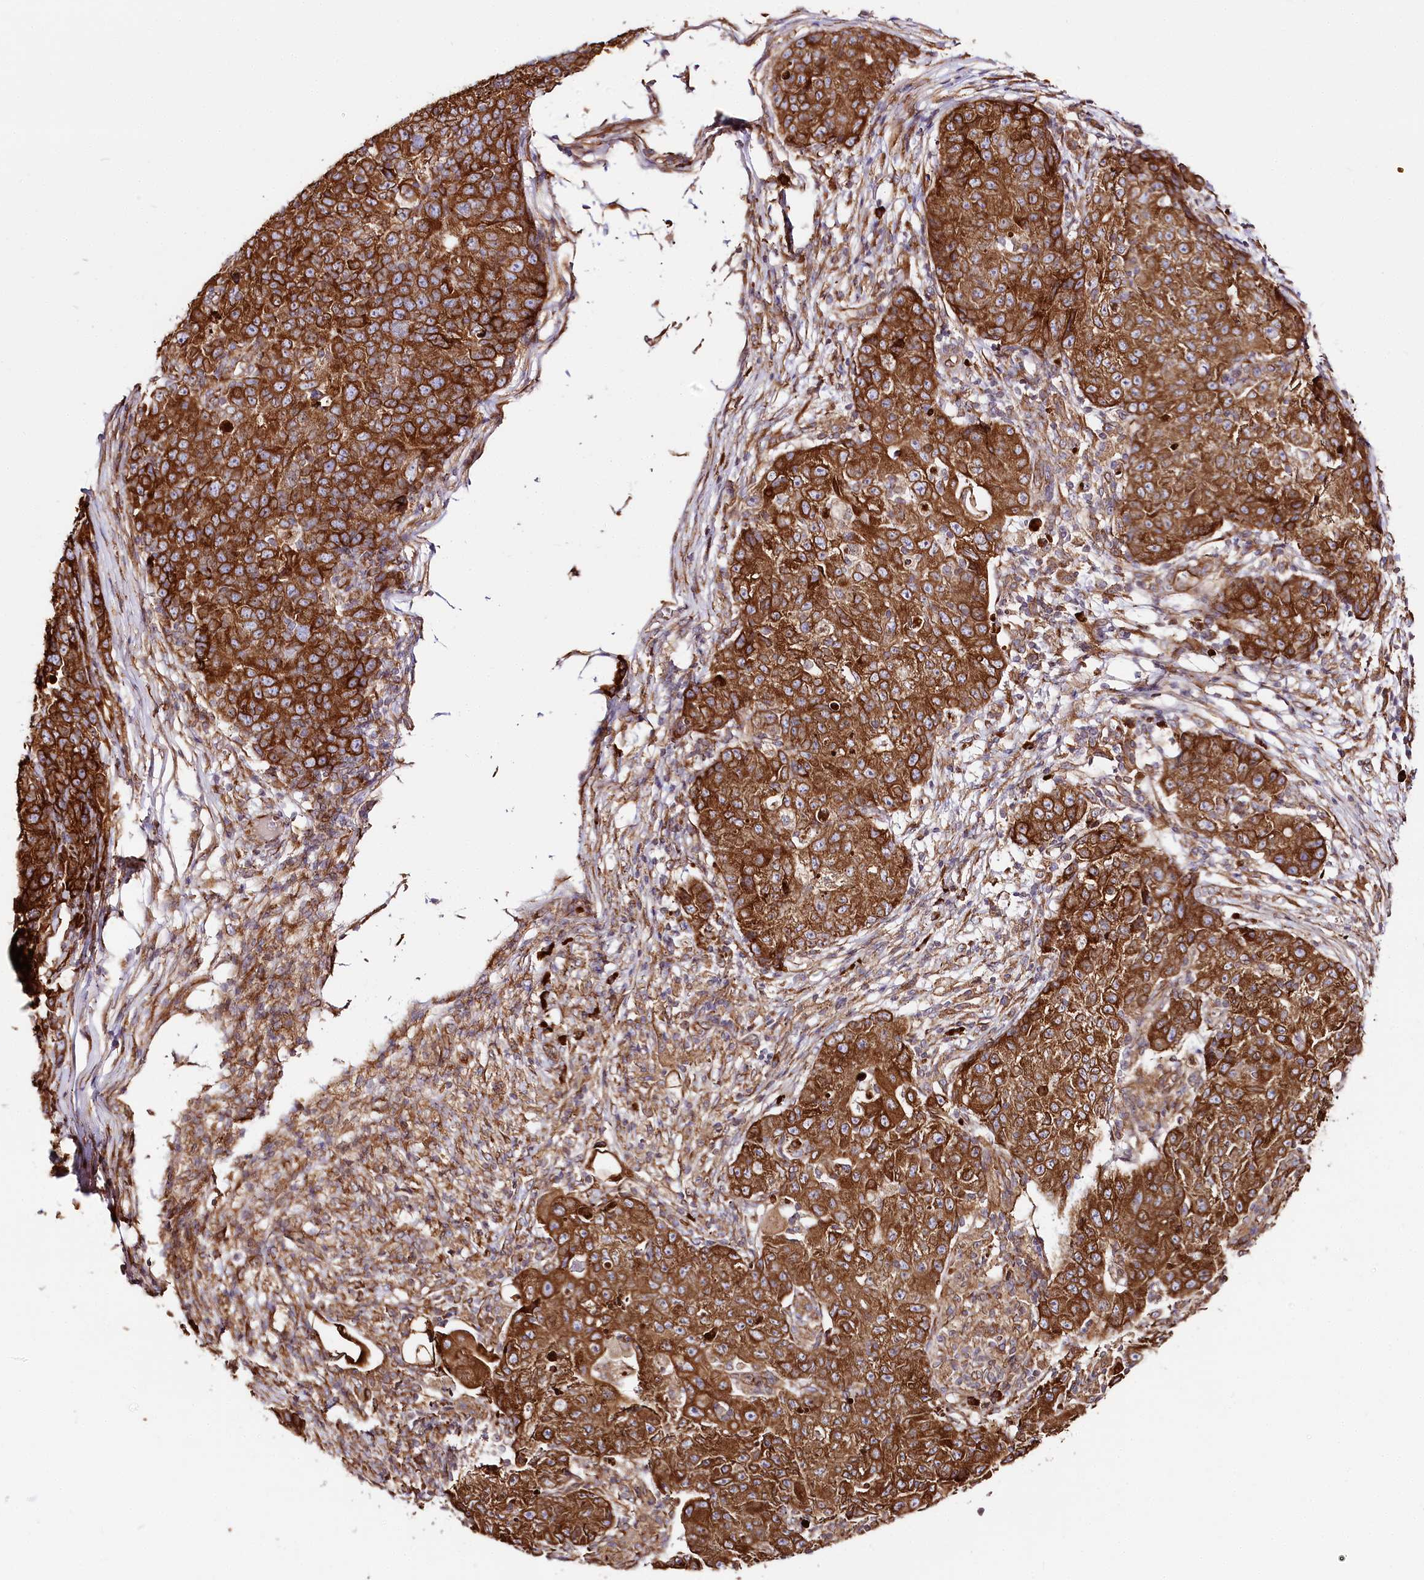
{"staining": {"intensity": "strong", "quantity": ">75%", "location": "cytoplasmic/membranous"}, "tissue": "ovarian cancer", "cell_type": "Tumor cells", "image_type": "cancer", "snomed": [{"axis": "morphology", "description": "Carcinoma, endometroid"}, {"axis": "topography", "description": "Ovary"}], "caption": "Tumor cells exhibit high levels of strong cytoplasmic/membranous expression in approximately >75% of cells in ovarian endometroid carcinoma. The staining was performed using DAB, with brown indicating positive protein expression. Nuclei are stained blue with hematoxylin.", "gene": "CNPY2", "patient": {"sex": "female", "age": 42}}